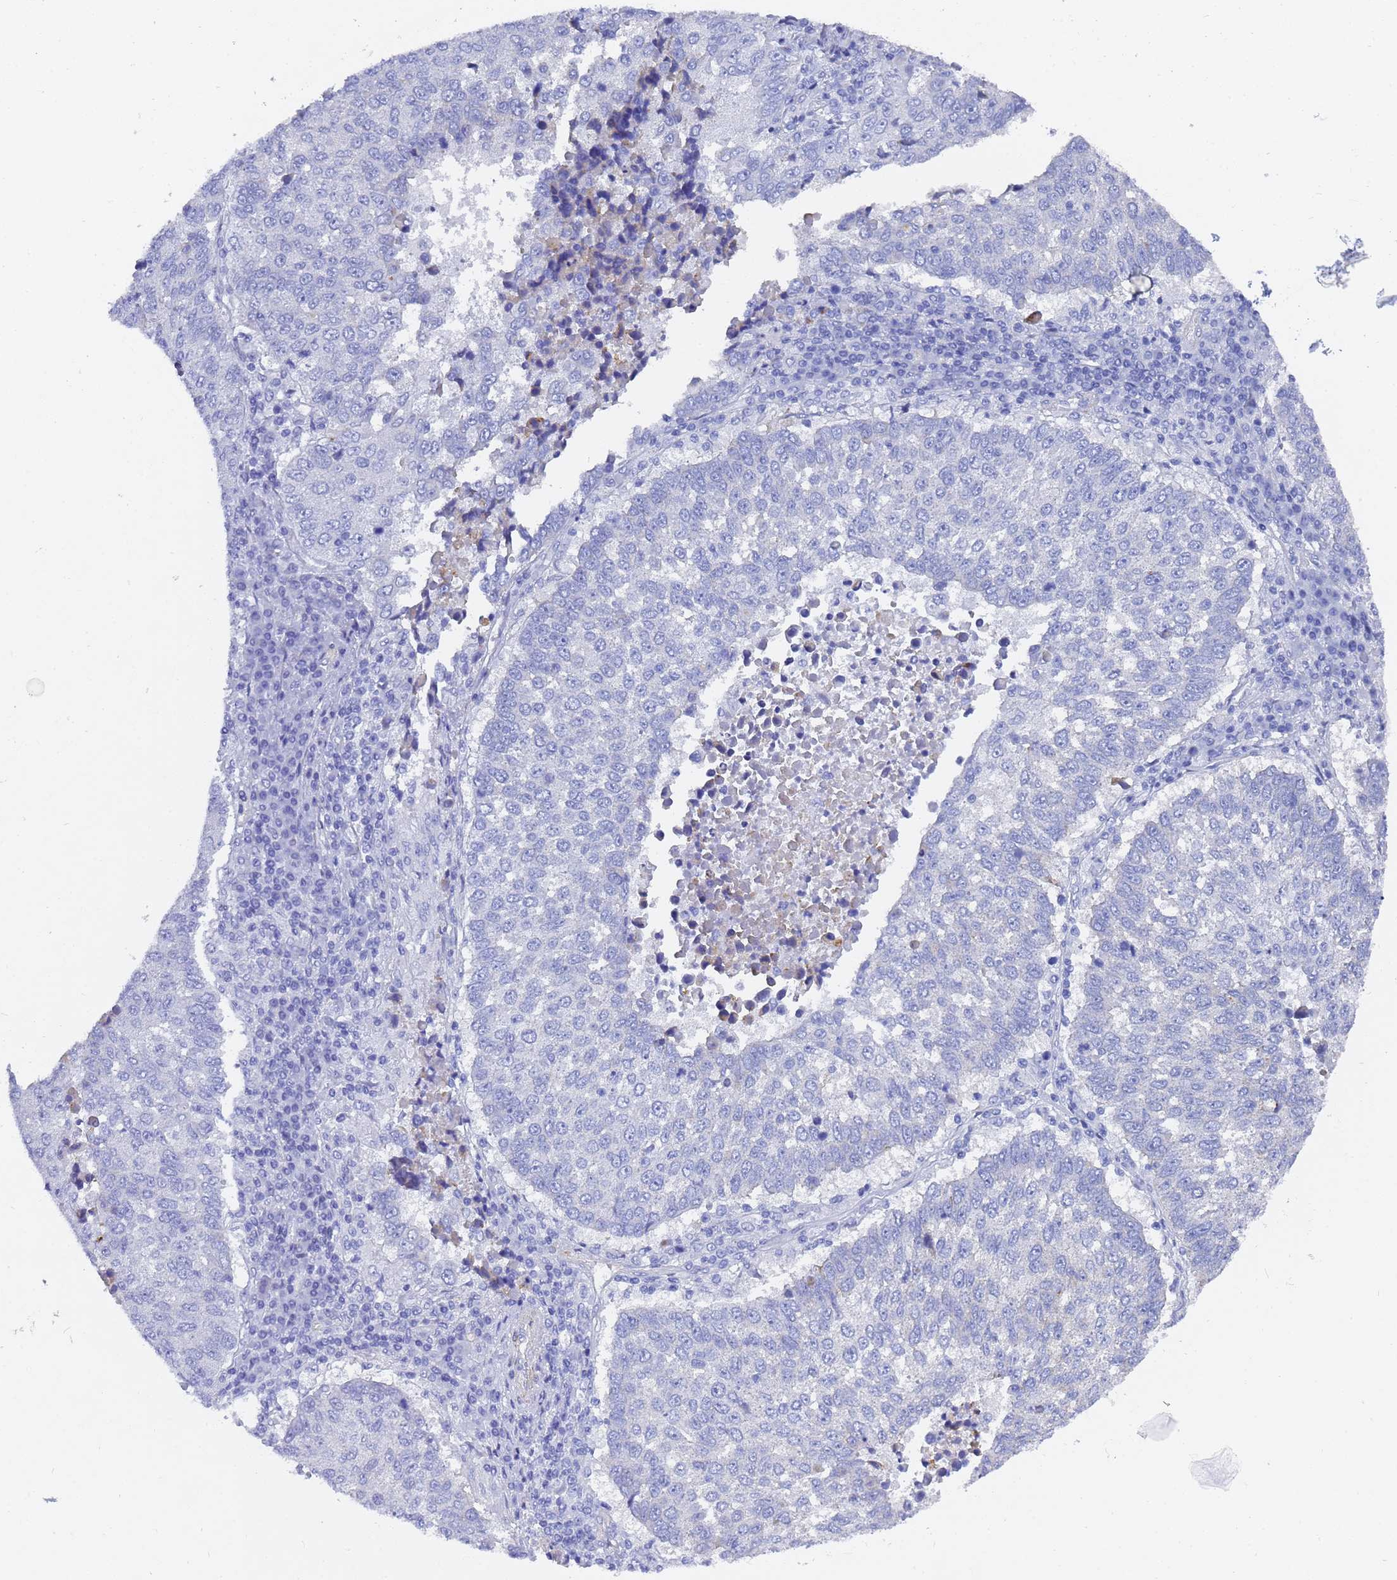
{"staining": {"intensity": "negative", "quantity": "none", "location": "none"}, "tissue": "lung cancer", "cell_type": "Tumor cells", "image_type": "cancer", "snomed": [{"axis": "morphology", "description": "Squamous cell carcinoma, NOS"}, {"axis": "topography", "description": "Lung"}], "caption": "DAB immunohistochemical staining of human lung cancer (squamous cell carcinoma) shows no significant positivity in tumor cells. (DAB IHC visualized using brightfield microscopy, high magnification).", "gene": "TUBB1", "patient": {"sex": "male", "age": 73}}